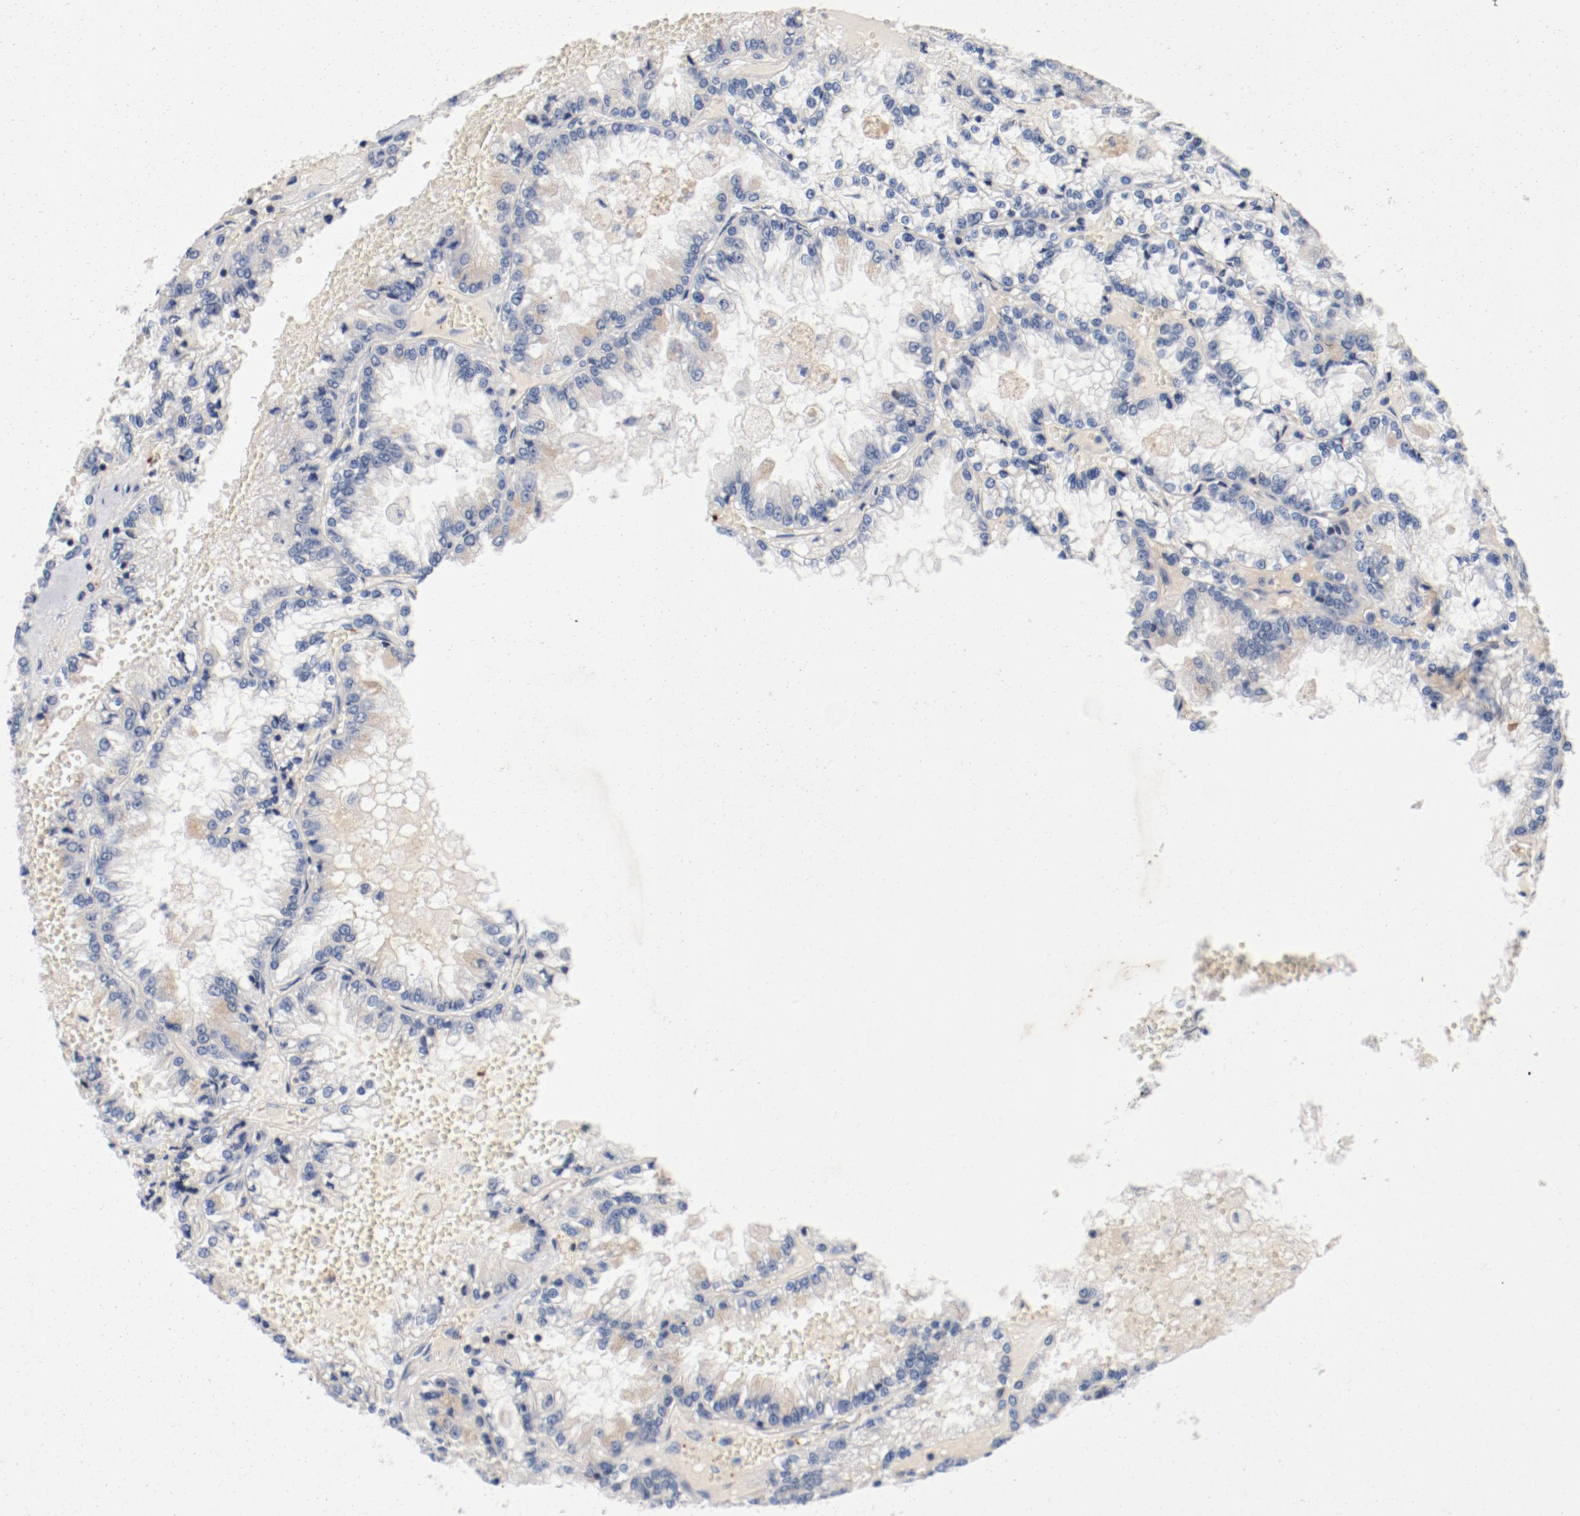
{"staining": {"intensity": "moderate", "quantity": "<25%", "location": "cytoplasmic/membranous"}, "tissue": "renal cancer", "cell_type": "Tumor cells", "image_type": "cancer", "snomed": [{"axis": "morphology", "description": "Adenocarcinoma, NOS"}, {"axis": "topography", "description": "Kidney"}], "caption": "Protein staining of adenocarcinoma (renal) tissue exhibits moderate cytoplasmic/membranous staining in about <25% of tumor cells.", "gene": "PIM1", "patient": {"sex": "female", "age": 56}}